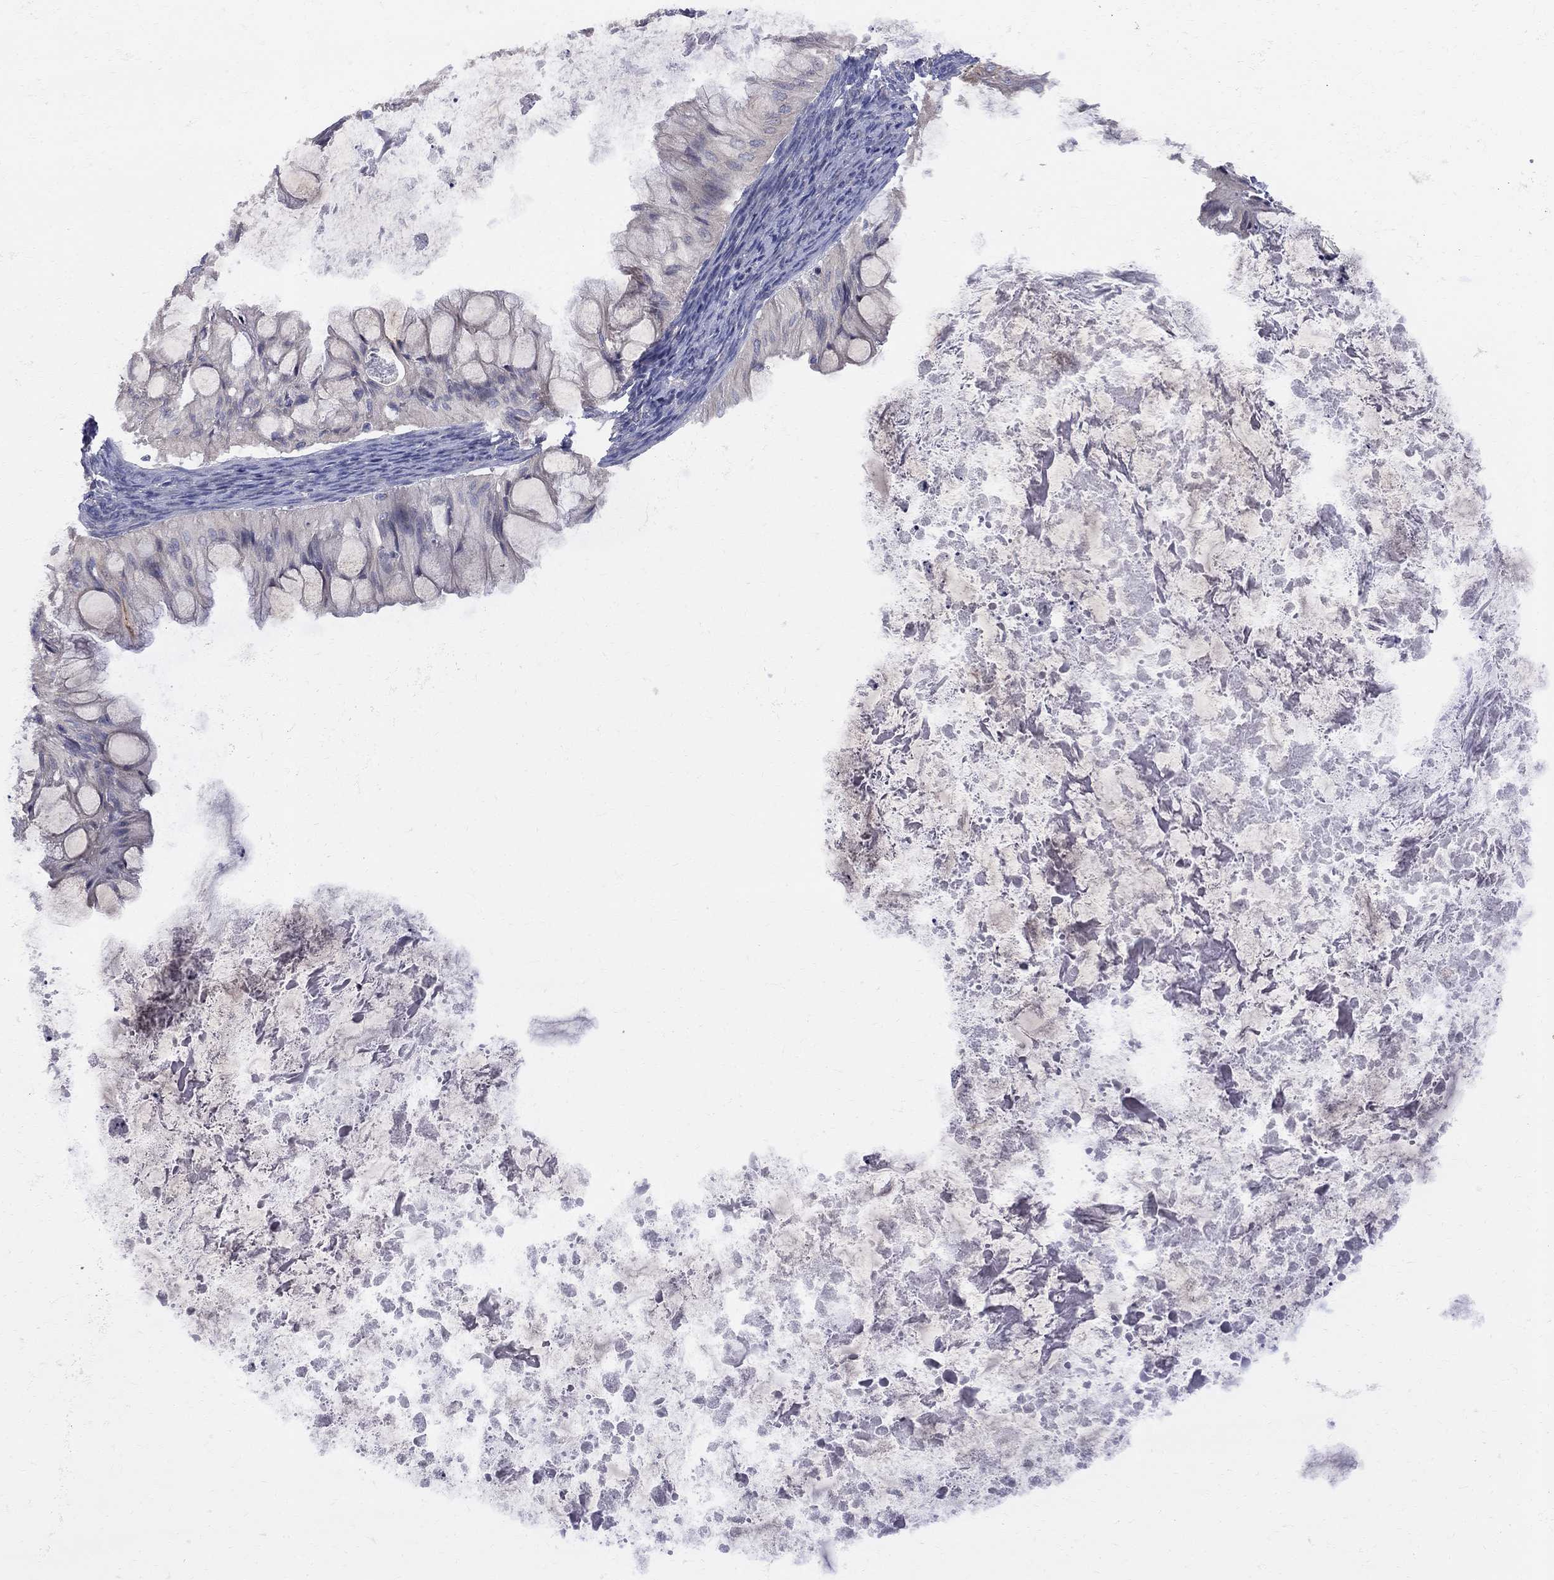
{"staining": {"intensity": "negative", "quantity": "none", "location": "none"}, "tissue": "ovarian cancer", "cell_type": "Tumor cells", "image_type": "cancer", "snomed": [{"axis": "morphology", "description": "Cystadenocarcinoma, mucinous, NOS"}, {"axis": "topography", "description": "Ovary"}], "caption": "DAB immunohistochemical staining of ovarian cancer reveals no significant positivity in tumor cells.", "gene": "CNOT11", "patient": {"sex": "female", "age": 57}}